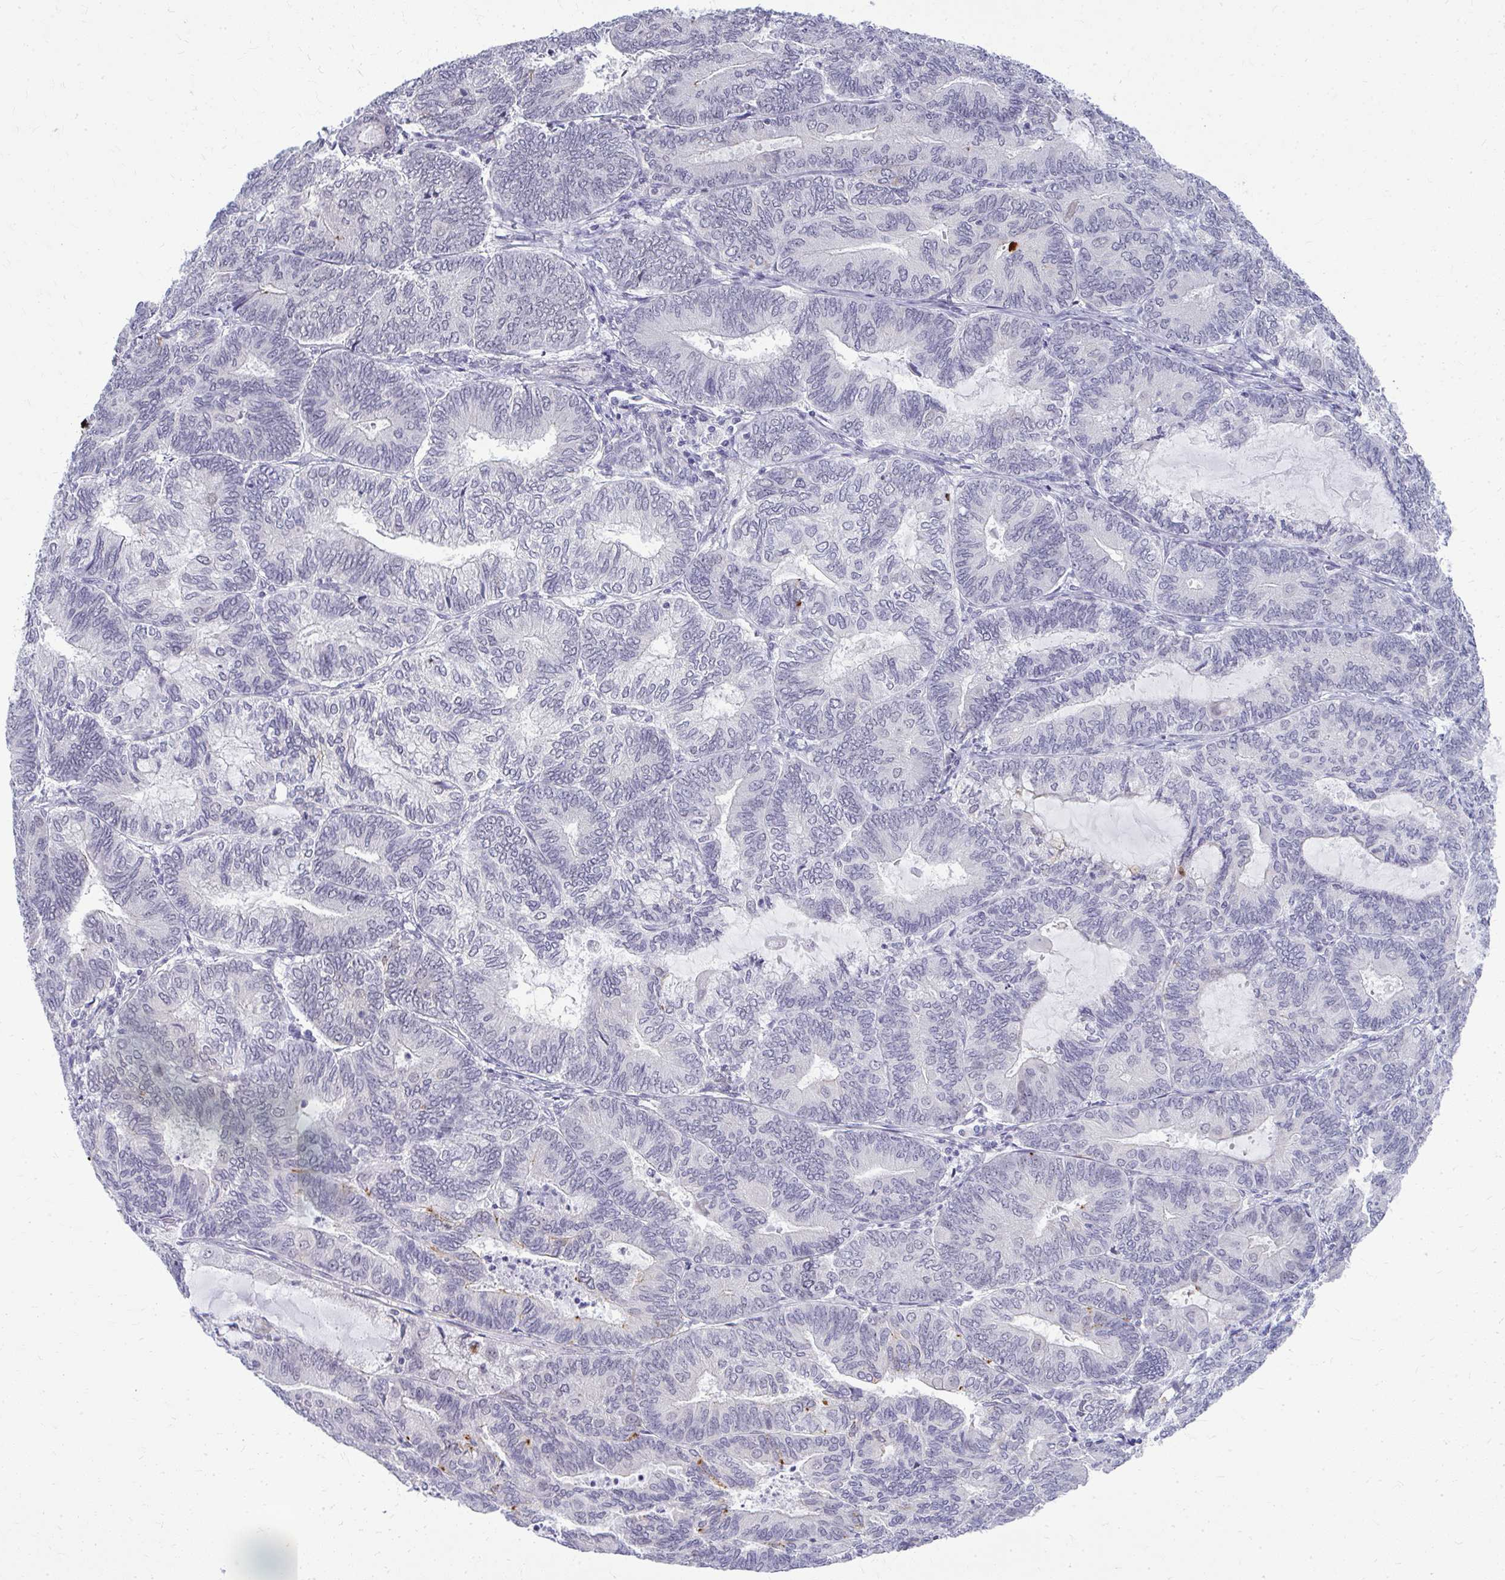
{"staining": {"intensity": "moderate", "quantity": "<25%", "location": "cytoplasmic/membranous"}, "tissue": "endometrial cancer", "cell_type": "Tumor cells", "image_type": "cancer", "snomed": [{"axis": "morphology", "description": "Adenocarcinoma, NOS"}, {"axis": "topography", "description": "Endometrium"}], "caption": "Immunohistochemistry (IHC) of human endometrial cancer shows low levels of moderate cytoplasmic/membranous expression in approximately <25% of tumor cells.", "gene": "TEX33", "patient": {"sex": "female", "age": 81}}